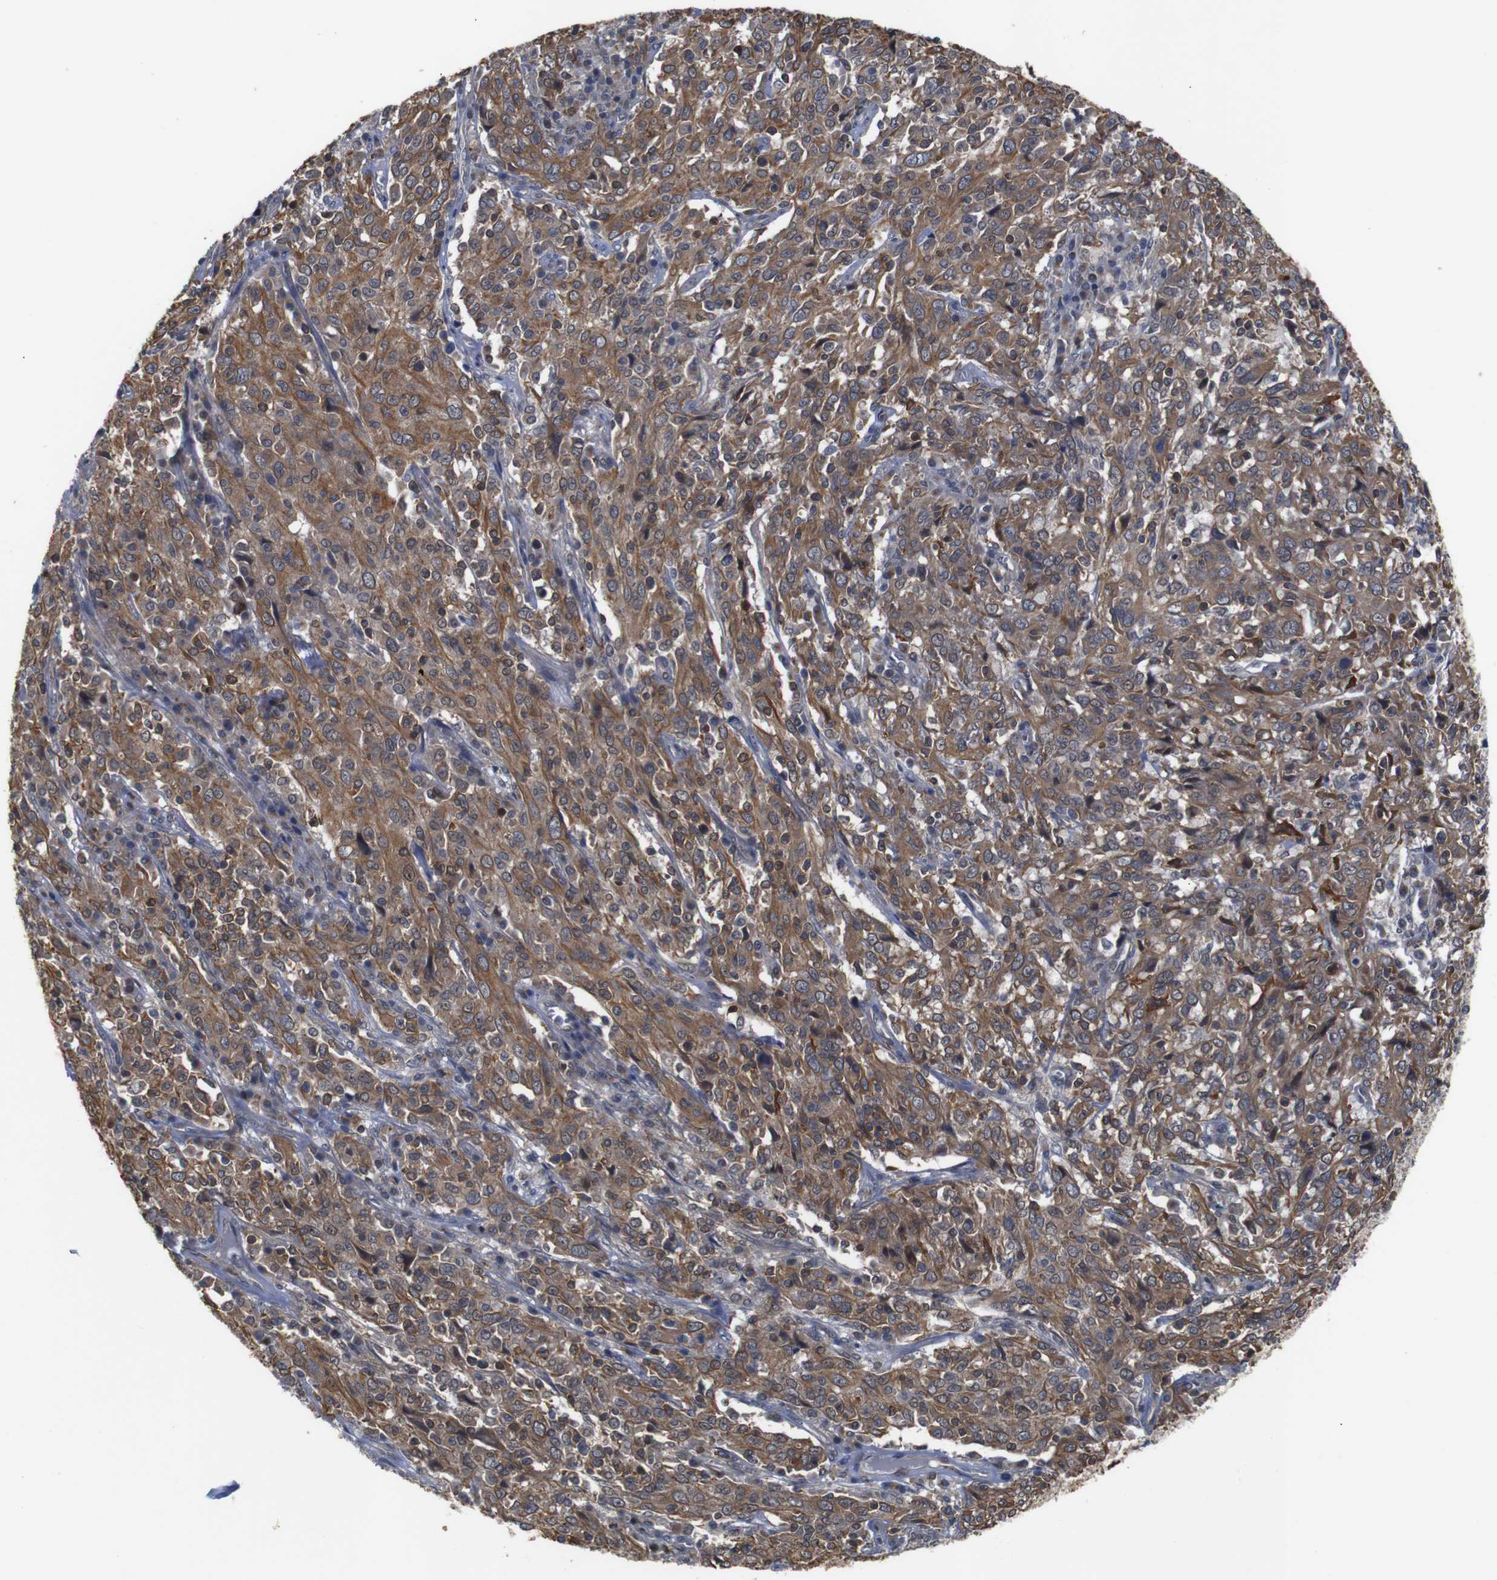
{"staining": {"intensity": "moderate", "quantity": ">75%", "location": "cytoplasmic/membranous,nuclear"}, "tissue": "cervical cancer", "cell_type": "Tumor cells", "image_type": "cancer", "snomed": [{"axis": "morphology", "description": "Squamous cell carcinoma, NOS"}, {"axis": "topography", "description": "Cervix"}], "caption": "Immunohistochemistry (IHC) of human cervical cancer displays medium levels of moderate cytoplasmic/membranous and nuclear staining in about >75% of tumor cells. The protein of interest is shown in brown color, while the nuclei are stained blue.", "gene": "BRWD3", "patient": {"sex": "female", "age": 46}}